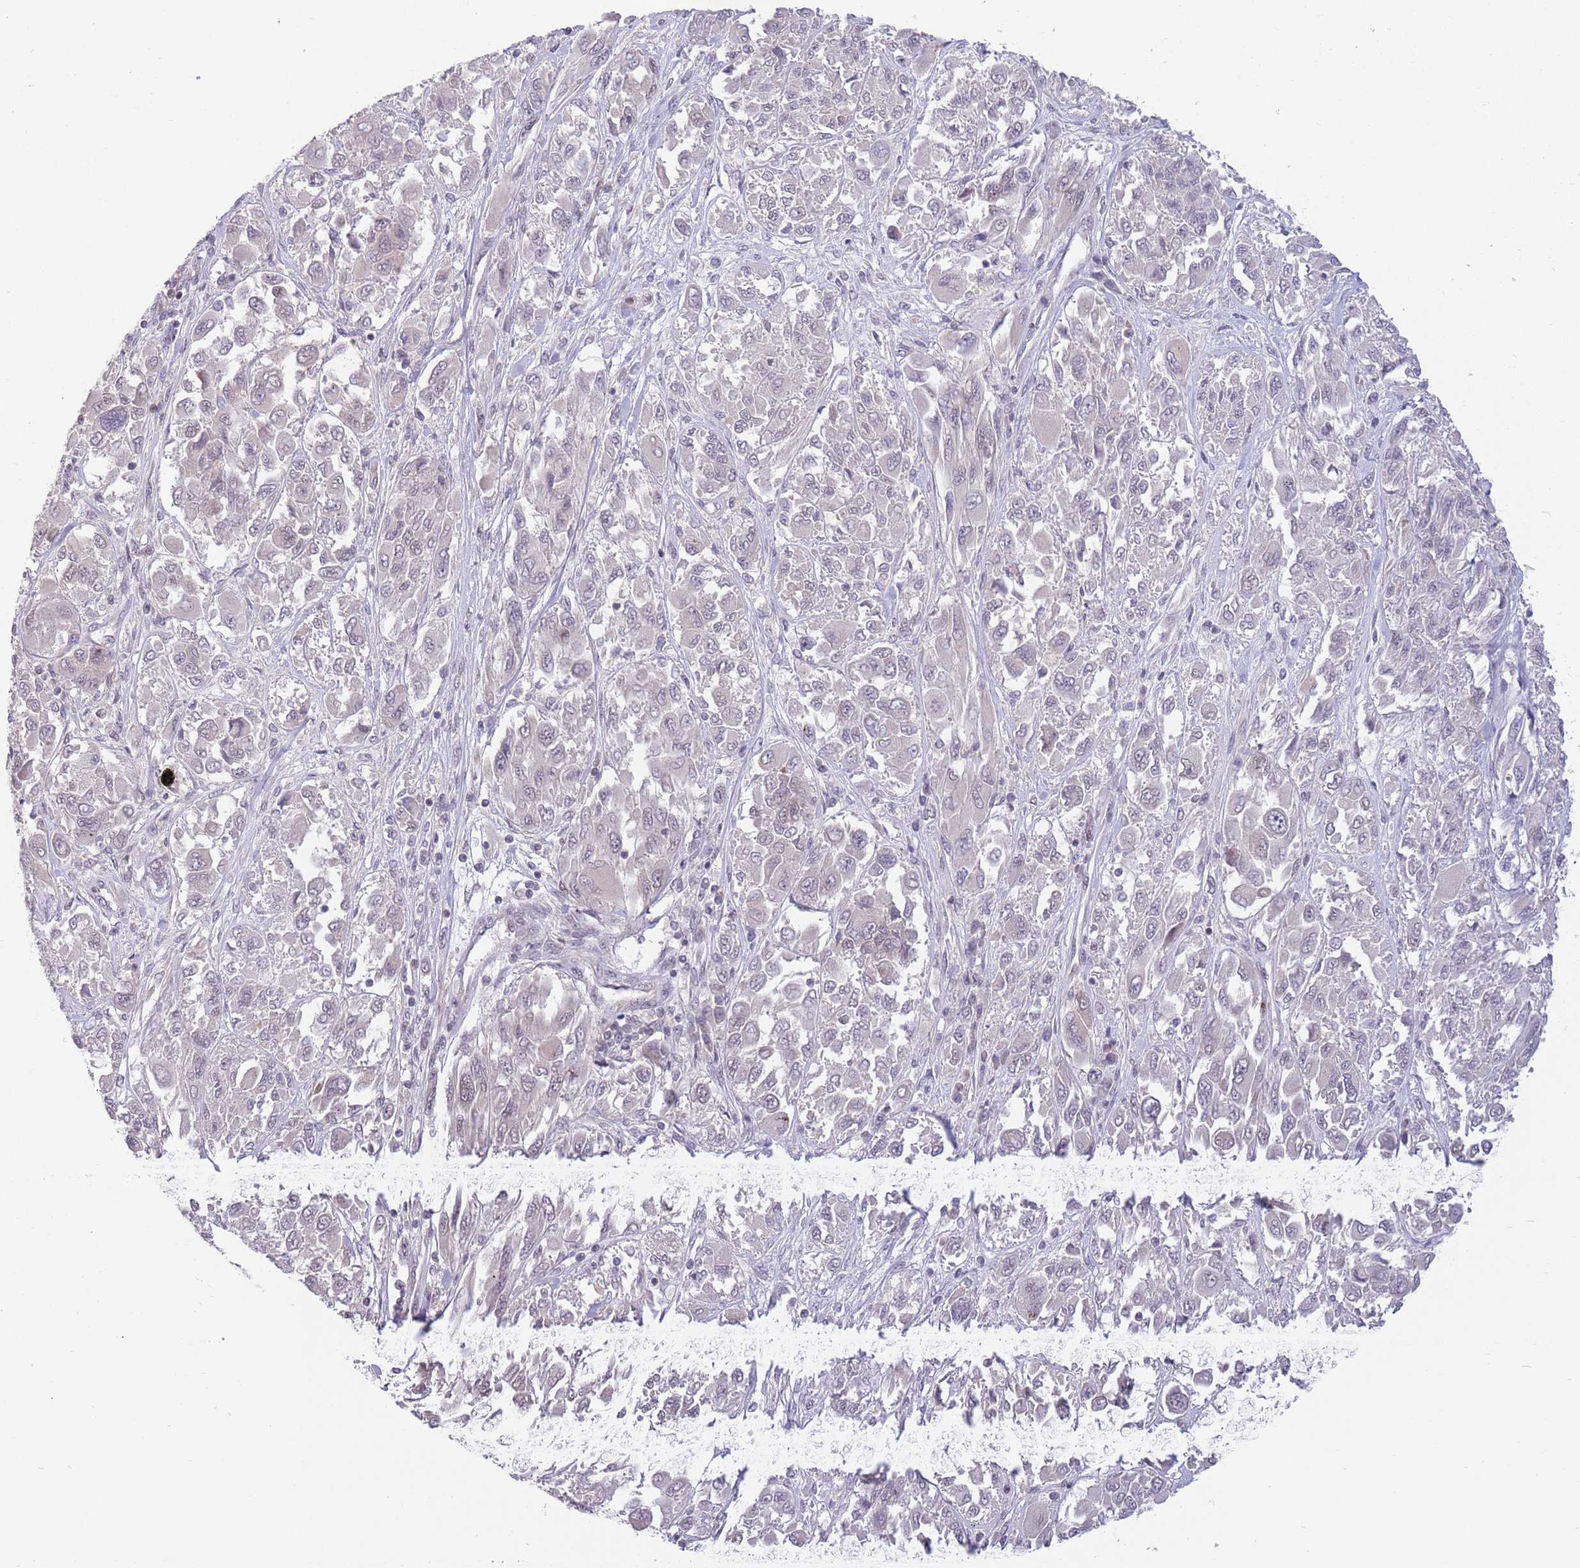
{"staining": {"intensity": "weak", "quantity": "<25%", "location": "nuclear"}, "tissue": "melanoma", "cell_type": "Tumor cells", "image_type": "cancer", "snomed": [{"axis": "morphology", "description": "Malignant melanoma, NOS"}, {"axis": "topography", "description": "Skin"}], "caption": "IHC photomicrograph of neoplastic tissue: human melanoma stained with DAB exhibits no significant protein expression in tumor cells. Nuclei are stained in blue.", "gene": "ZNF574", "patient": {"sex": "female", "age": 91}}